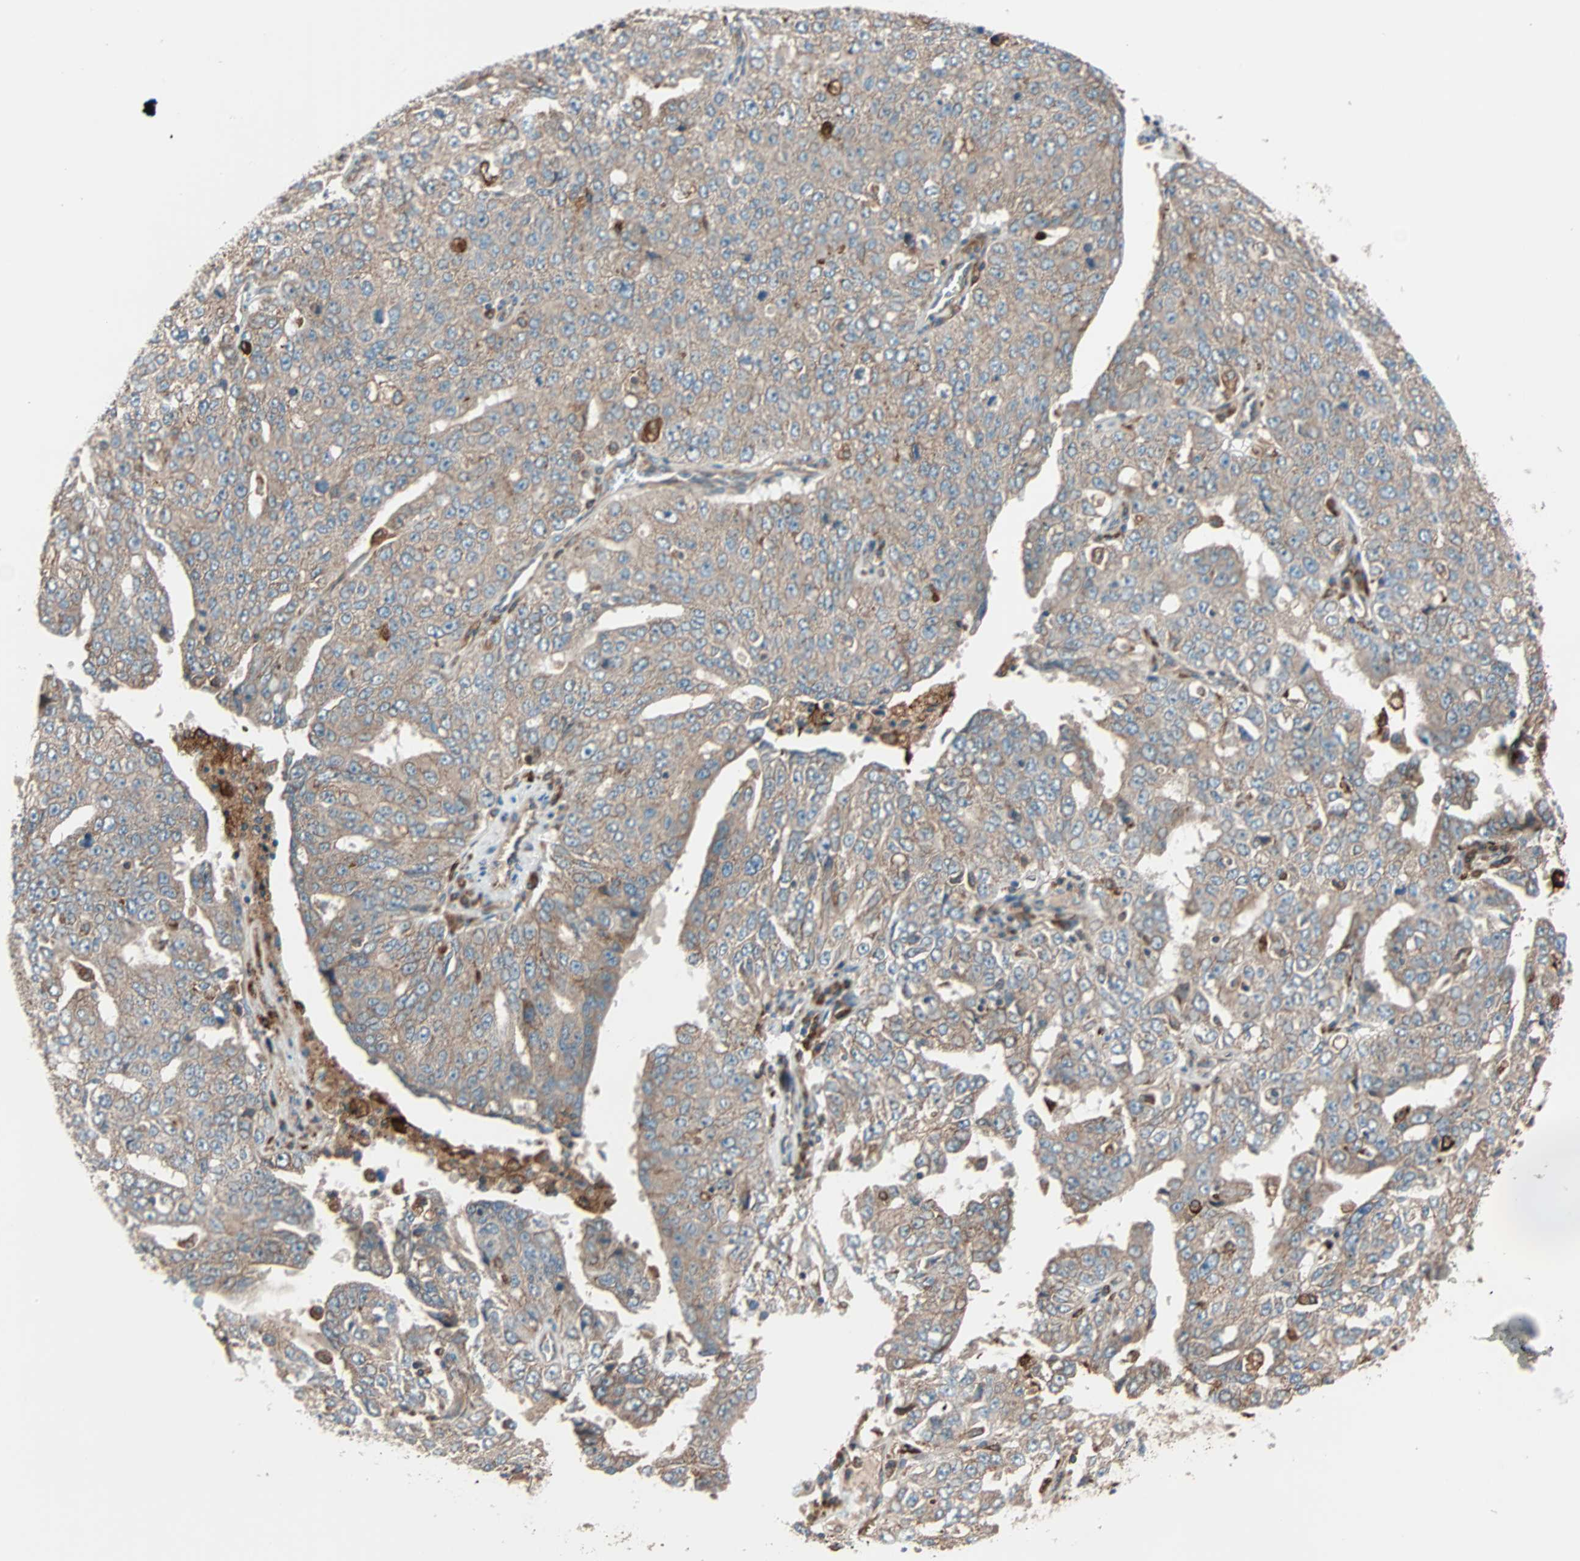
{"staining": {"intensity": "weak", "quantity": ">75%", "location": "cytoplasmic/membranous"}, "tissue": "ovarian cancer", "cell_type": "Tumor cells", "image_type": "cancer", "snomed": [{"axis": "morphology", "description": "Carcinoma, endometroid"}, {"axis": "topography", "description": "Ovary"}], "caption": "IHC photomicrograph of neoplastic tissue: ovarian cancer stained using IHC shows low levels of weak protein expression localized specifically in the cytoplasmic/membranous of tumor cells, appearing as a cytoplasmic/membranous brown color.", "gene": "PHYH", "patient": {"sex": "female", "age": 62}}